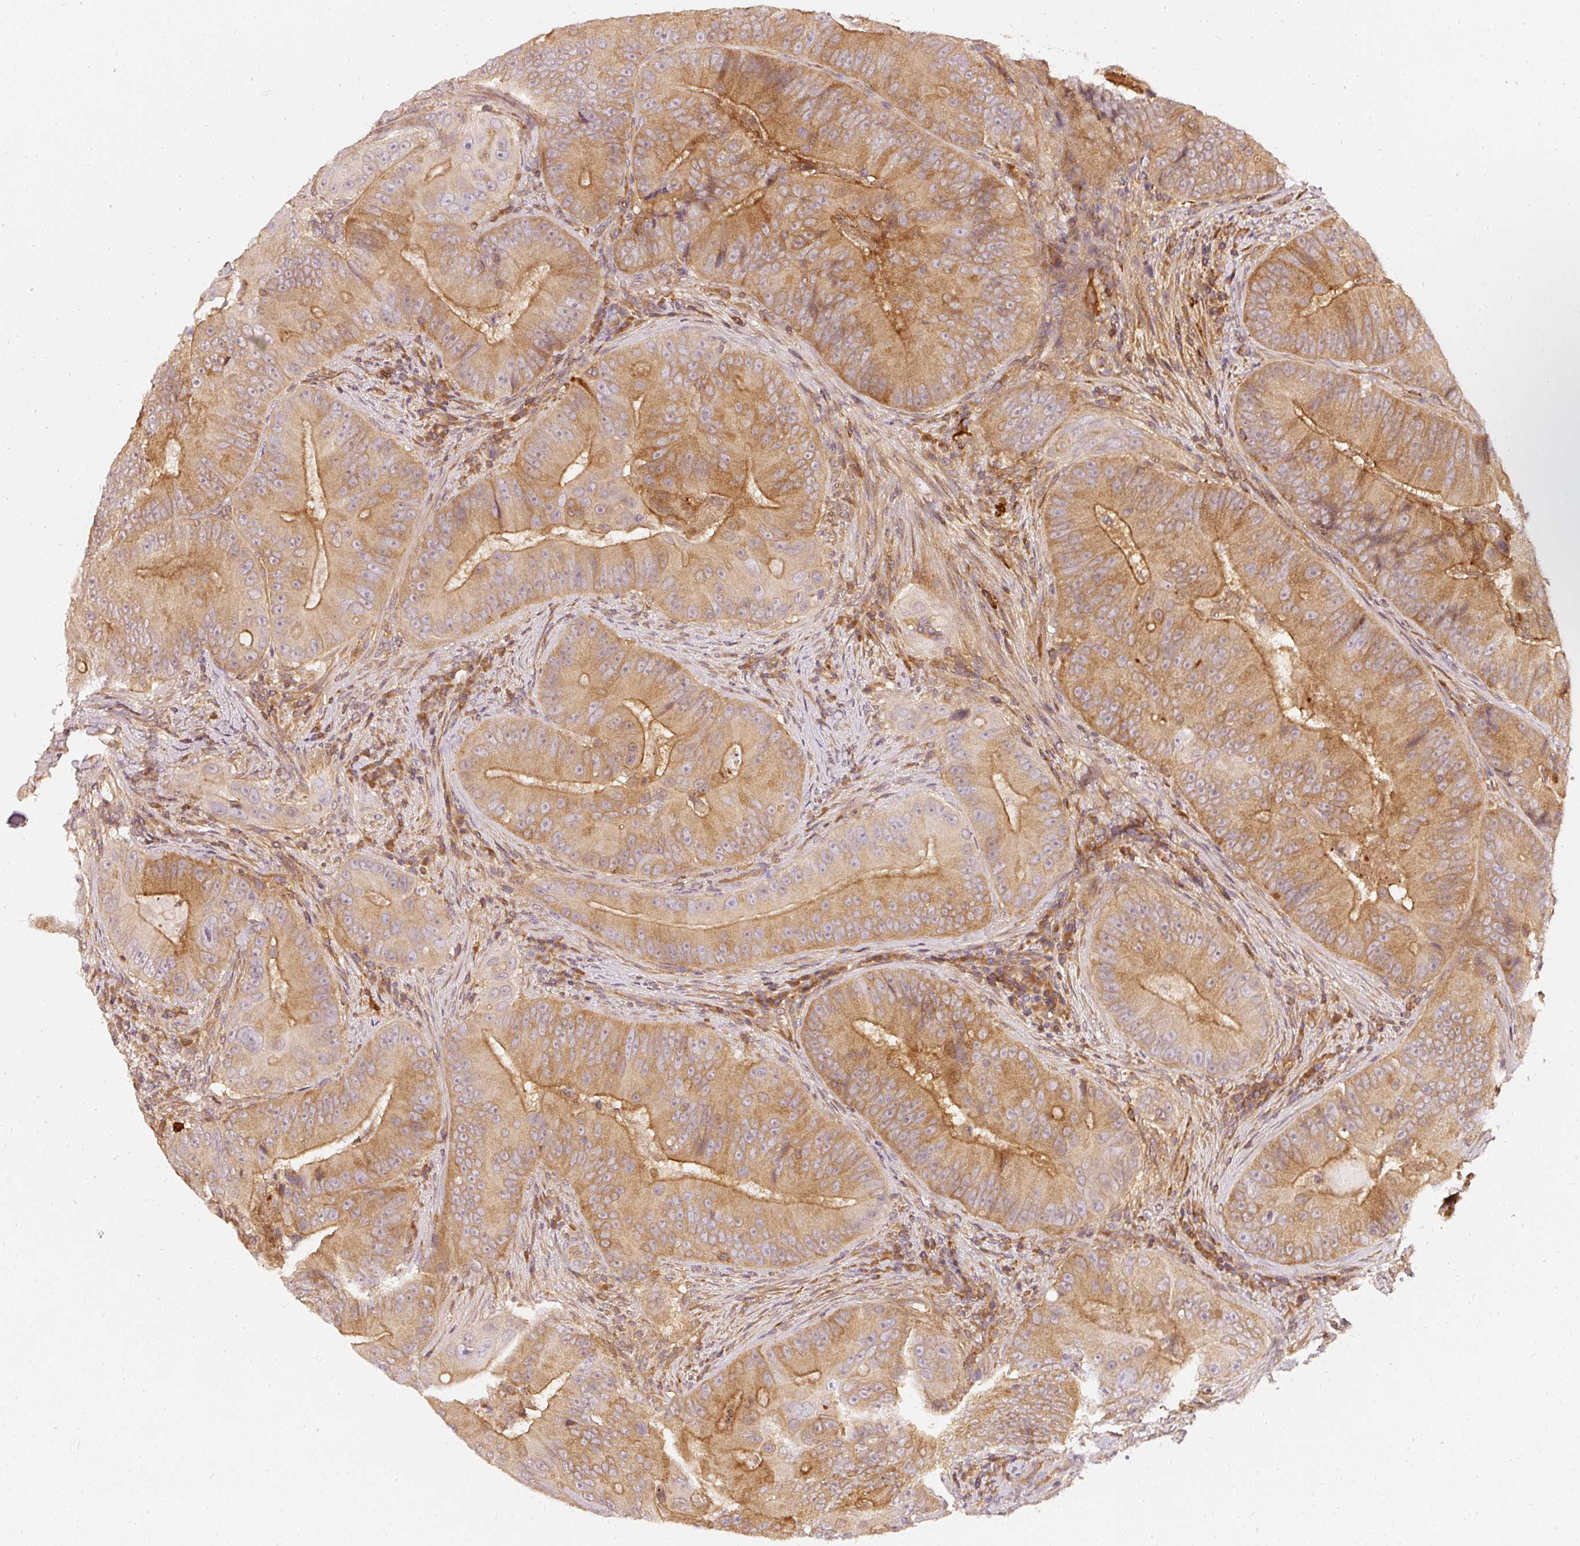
{"staining": {"intensity": "moderate", "quantity": ">75%", "location": "cytoplasmic/membranous"}, "tissue": "colorectal cancer", "cell_type": "Tumor cells", "image_type": "cancer", "snomed": [{"axis": "morphology", "description": "Adenocarcinoma, NOS"}, {"axis": "topography", "description": "Colon"}], "caption": "Protein staining of adenocarcinoma (colorectal) tissue shows moderate cytoplasmic/membranous staining in approximately >75% of tumor cells.", "gene": "ASMTL", "patient": {"sex": "female", "age": 86}}